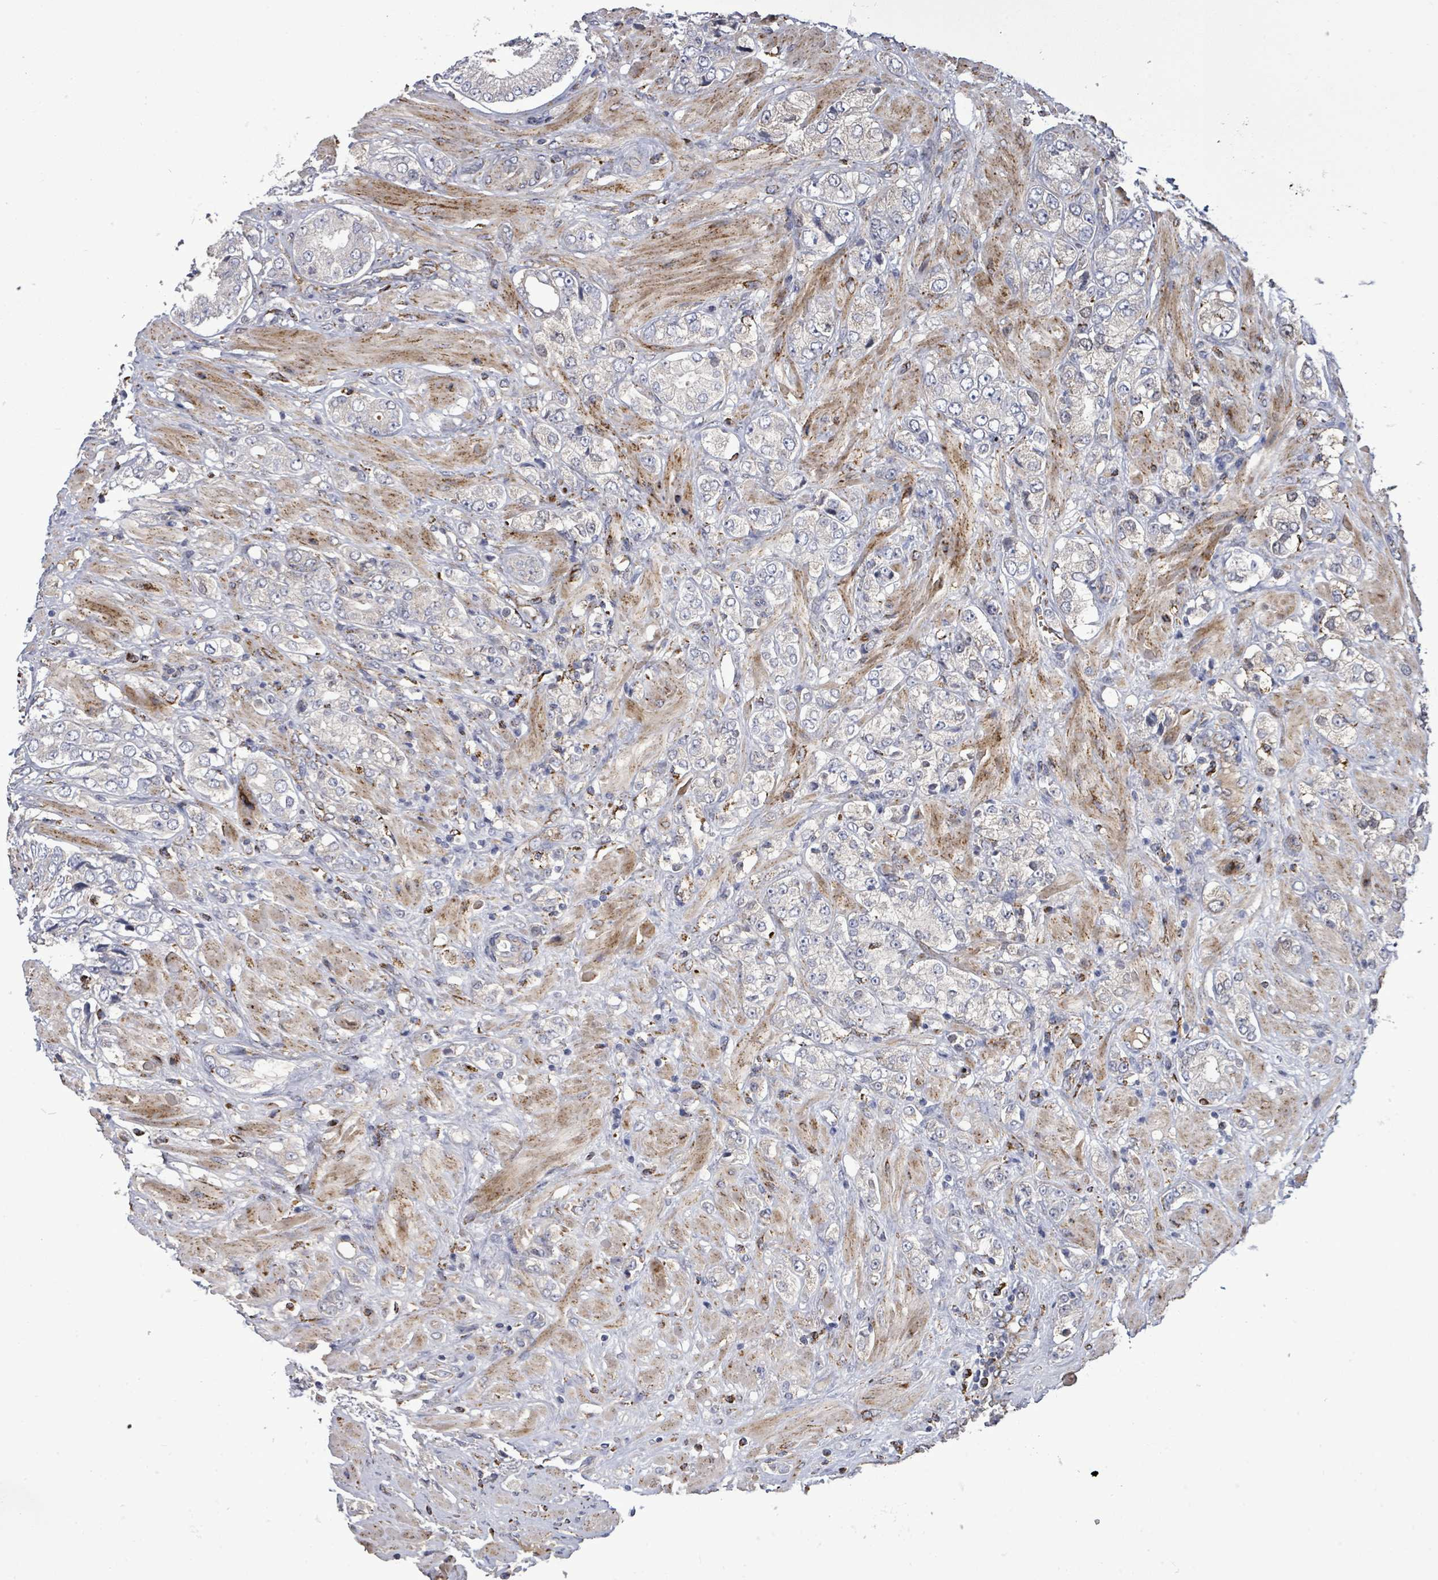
{"staining": {"intensity": "strong", "quantity": "<25%", "location": "cytoplasmic/membranous"}, "tissue": "prostate cancer", "cell_type": "Tumor cells", "image_type": "cancer", "snomed": [{"axis": "morphology", "description": "Adenocarcinoma, High grade"}, {"axis": "topography", "description": "Prostate and seminal vesicle, NOS"}], "caption": "This image reveals IHC staining of prostate cancer, with medium strong cytoplasmic/membranous staining in about <25% of tumor cells.", "gene": "MTMR12", "patient": {"sex": "male", "age": 64}}